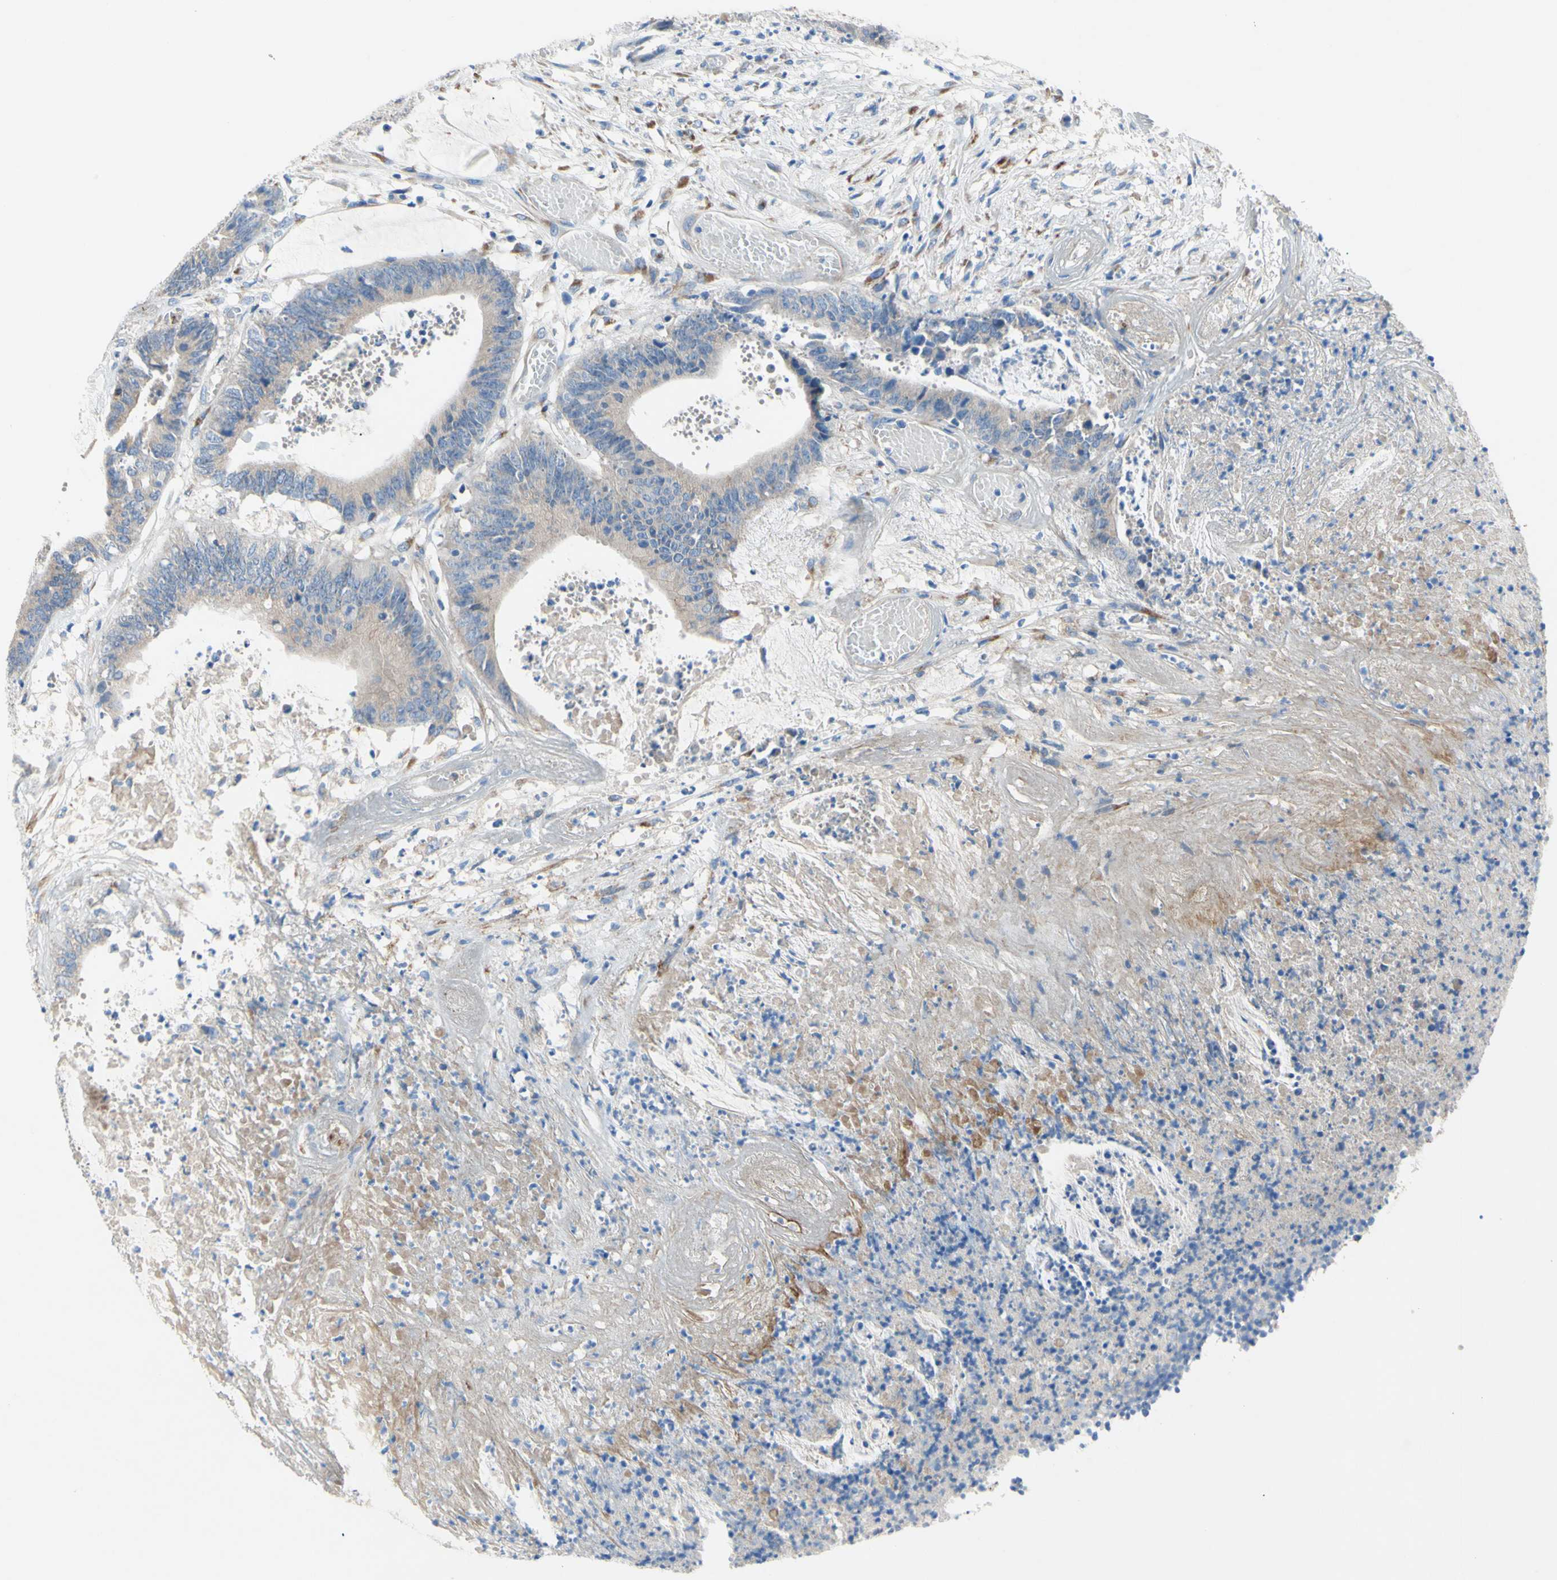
{"staining": {"intensity": "negative", "quantity": "none", "location": "none"}, "tissue": "colorectal cancer", "cell_type": "Tumor cells", "image_type": "cancer", "snomed": [{"axis": "morphology", "description": "Adenocarcinoma, NOS"}, {"axis": "topography", "description": "Rectum"}], "caption": "This is an immunohistochemistry (IHC) histopathology image of human colorectal cancer. There is no expression in tumor cells.", "gene": "TMIGD2", "patient": {"sex": "female", "age": 66}}